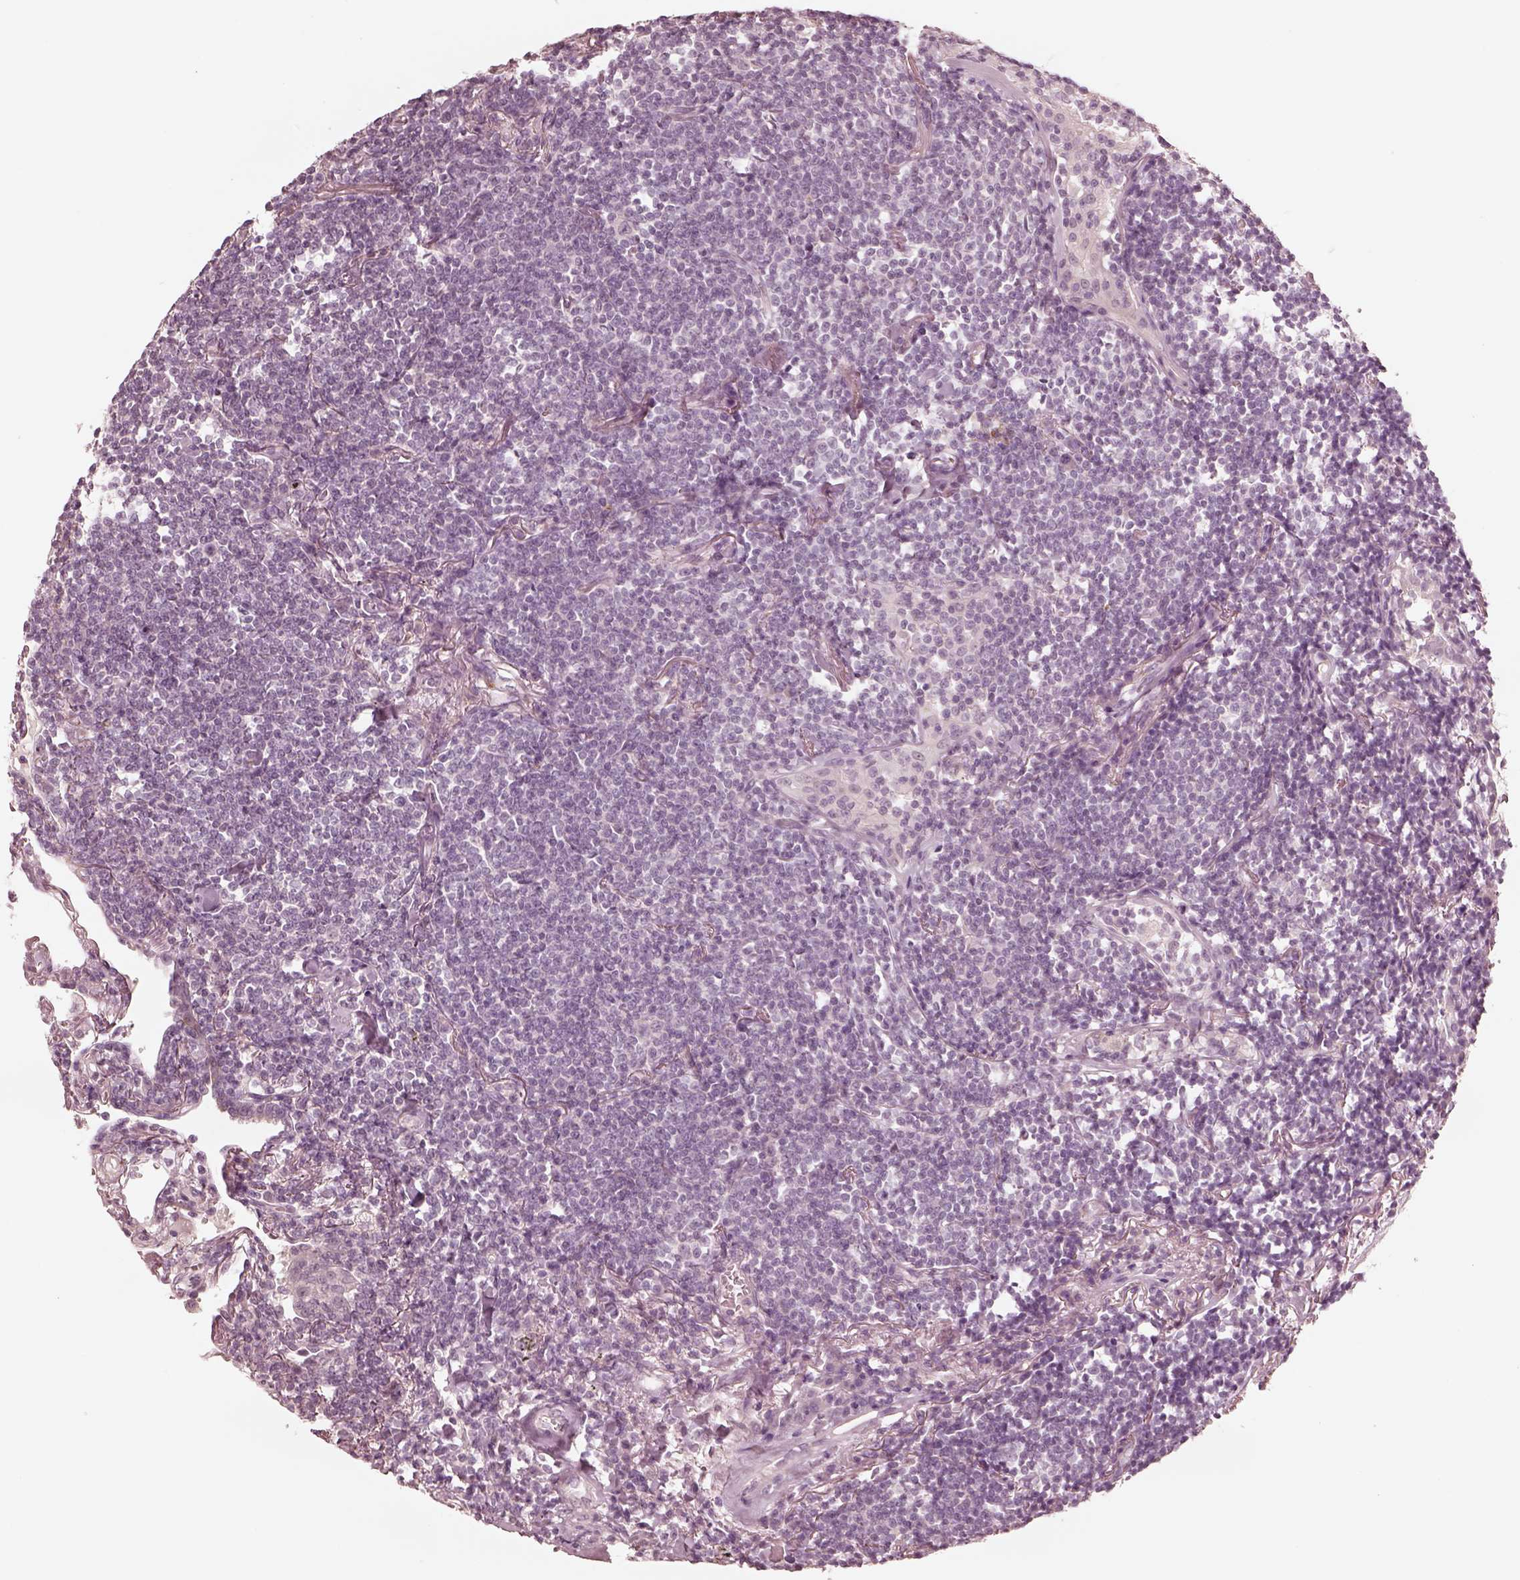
{"staining": {"intensity": "negative", "quantity": "none", "location": "none"}, "tissue": "lymphoma", "cell_type": "Tumor cells", "image_type": "cancer", "snomed": [{"axis": "morphology", "description": "Malignant lymphoma, non-Hodgkin's type, Low grade"}, {"axis": "topography", "description": "Lung"}], "caption": "IHC image of neoplastic tissue: human low-grade malignant lymphoma, non-Hodgkin's type stained with DAB (3,3'-diaminobenzidine) displays no significant protein staining in tumor cells.", "gene": "DNAAF9", "patient": {"sex": "female", "age": 71}}